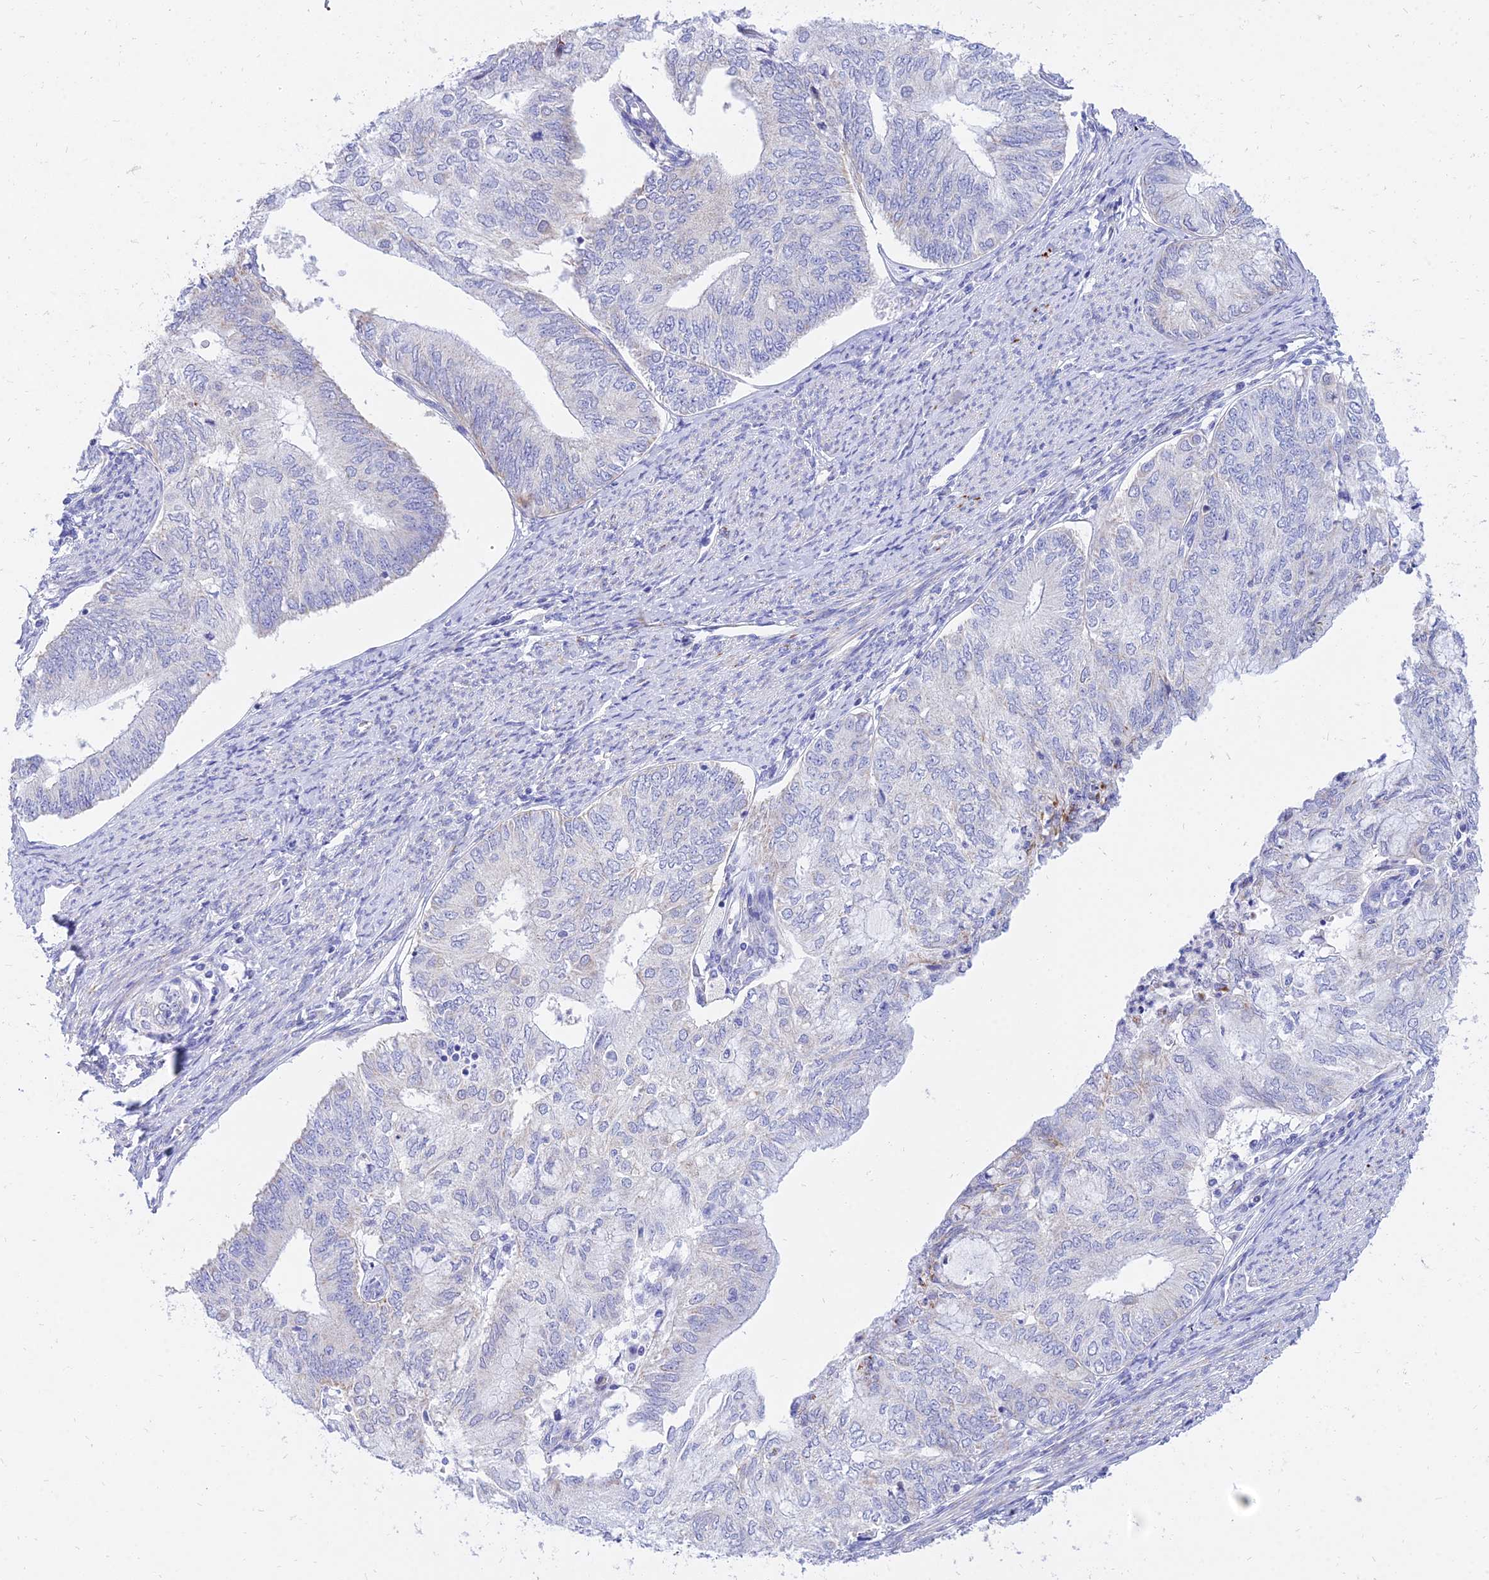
{"staining": {"intensity": "weak", "quantity": "<25%", "location": "cytoplasmic/membranous"}, "tissue": "endometrial cancer", "cell_type": "Tumor cells", "image_type": "cancer", "snomed": [{"axis": "morphology", "description": "Adenocarcinoma, NOS"}, {"axis": "topography", "description": "Endometrium"}], "caption": "Tumor cells are negative for protein expression in human endometrial cancer. (DAB immunohistochemistry (IHC), high magnification).", "gene": "PKN3", "patient": {"sex": "female", "age": 68}}